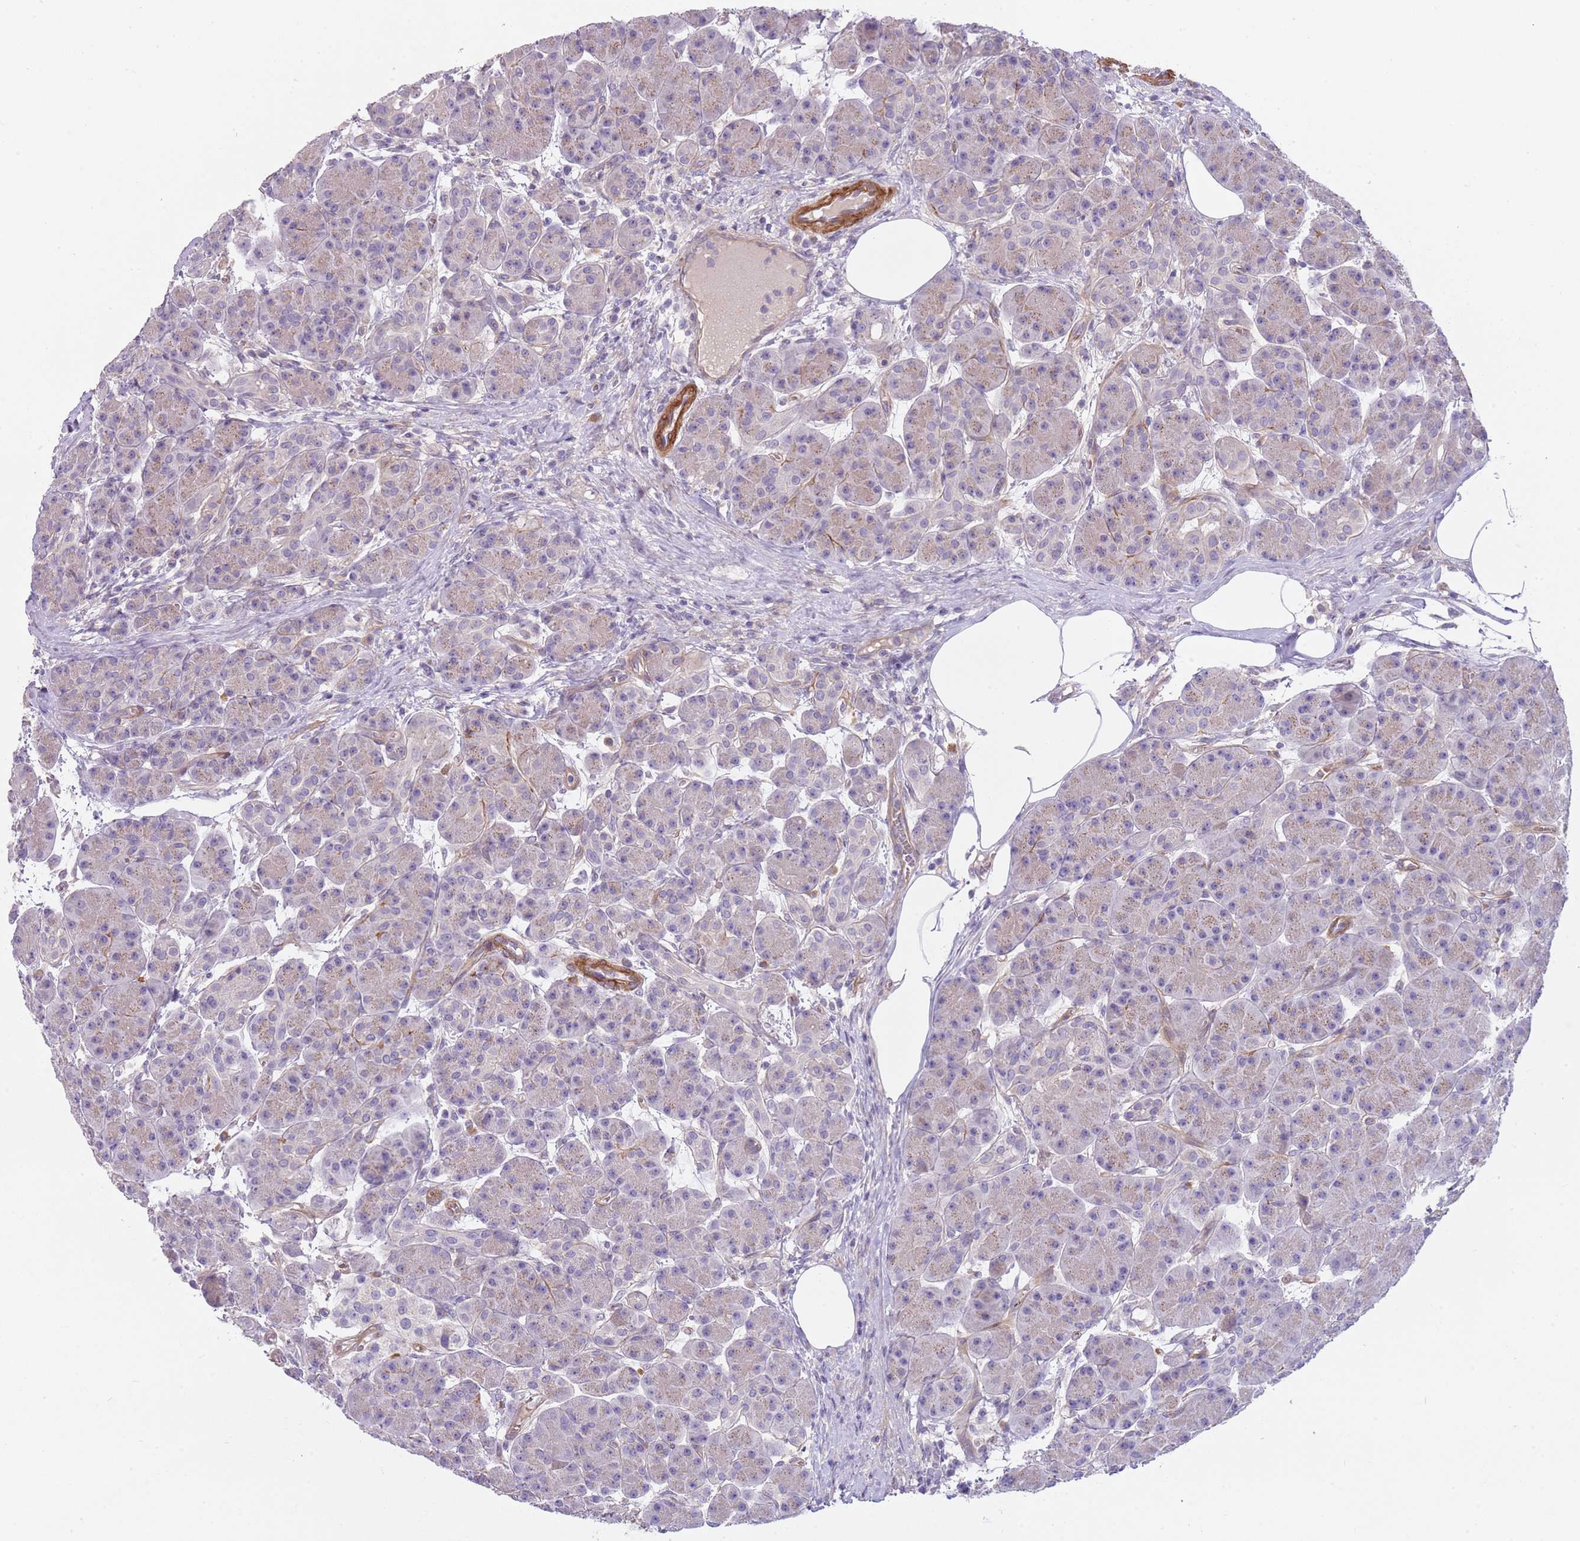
{"staining": {"intensity": "moderate", "quantity": "25%-75%", "location": "cytoplasmic/membranous"}, "tissue": "pancreas", "cell_type": "Exocrine glandular cells", "image_type": "normal", "snomed": [{"axis": "morphology", "description": "Normal tissue, NOS"}, {"axis": "topography", "description": "Pancreas"}], "caption": "An image showing moderate cytoplasmic/membranous expression in approximately 25%-75% of exocrine glandular cells in benign pancreas, as visualized by brown immunohistochemical staining.", "gene": "TINAGL1", "patient": {"sex": "male", "age": 63}}